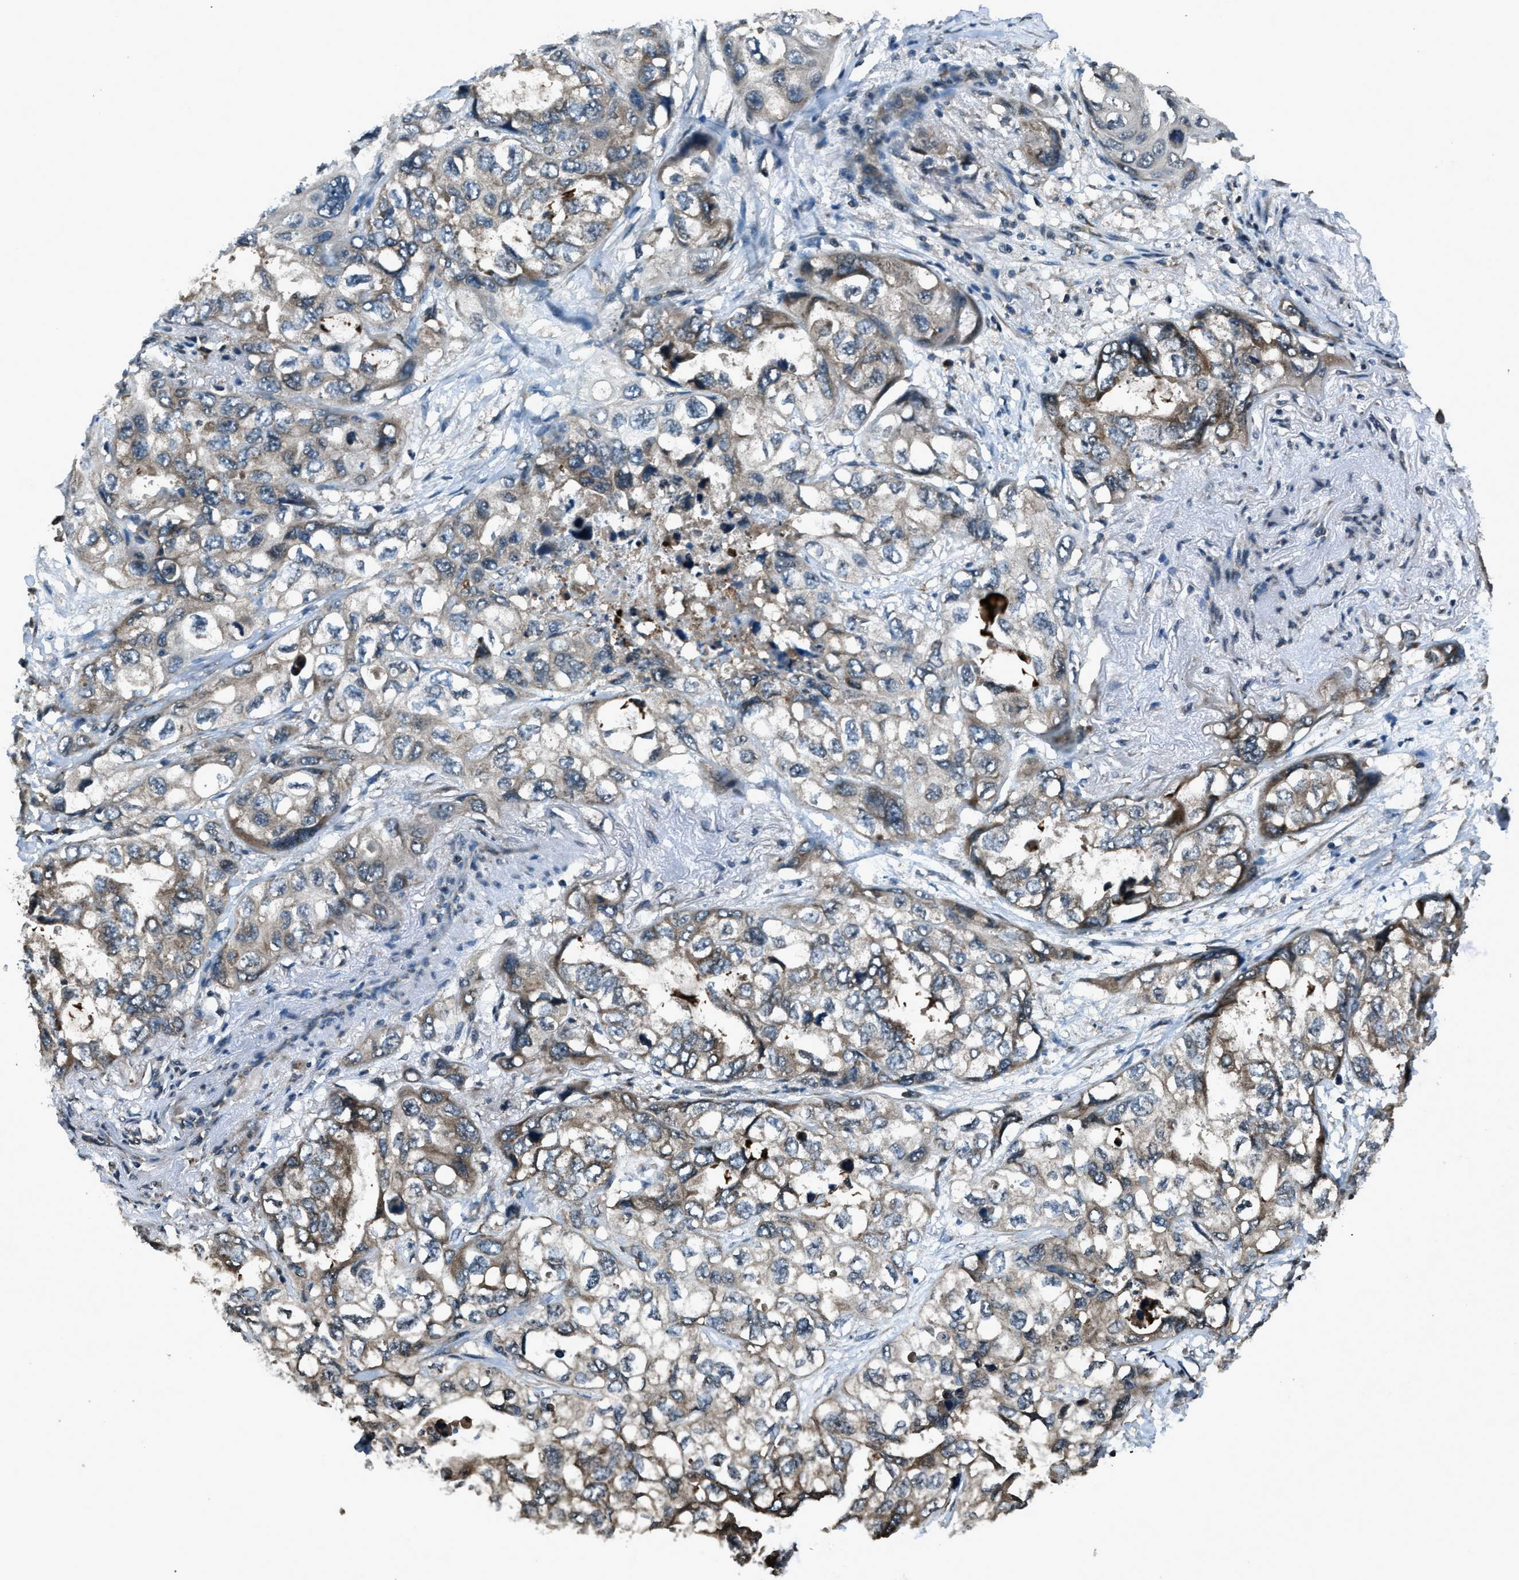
{"staining": {"intensity": "weak", "quantity": "25%-75%", "location": "cytoplasmic/membranous"}, "tissue": "lung cancer", "cell_type": "Tumor cells", "image_type": "cancer", "snomed": [{"axis": "morphology", "description": "Squamous cell carcinoma, NOS"}, {"axis": "topography", "description": "Lung"}], "caption": "Lung cancer stained with IHC shows weak cytoplasmic/membranous staining in approximately 25%-75% of tumor cells.", "gene": "TRIM4", "patient": {"sex": "female", "age": 73}}